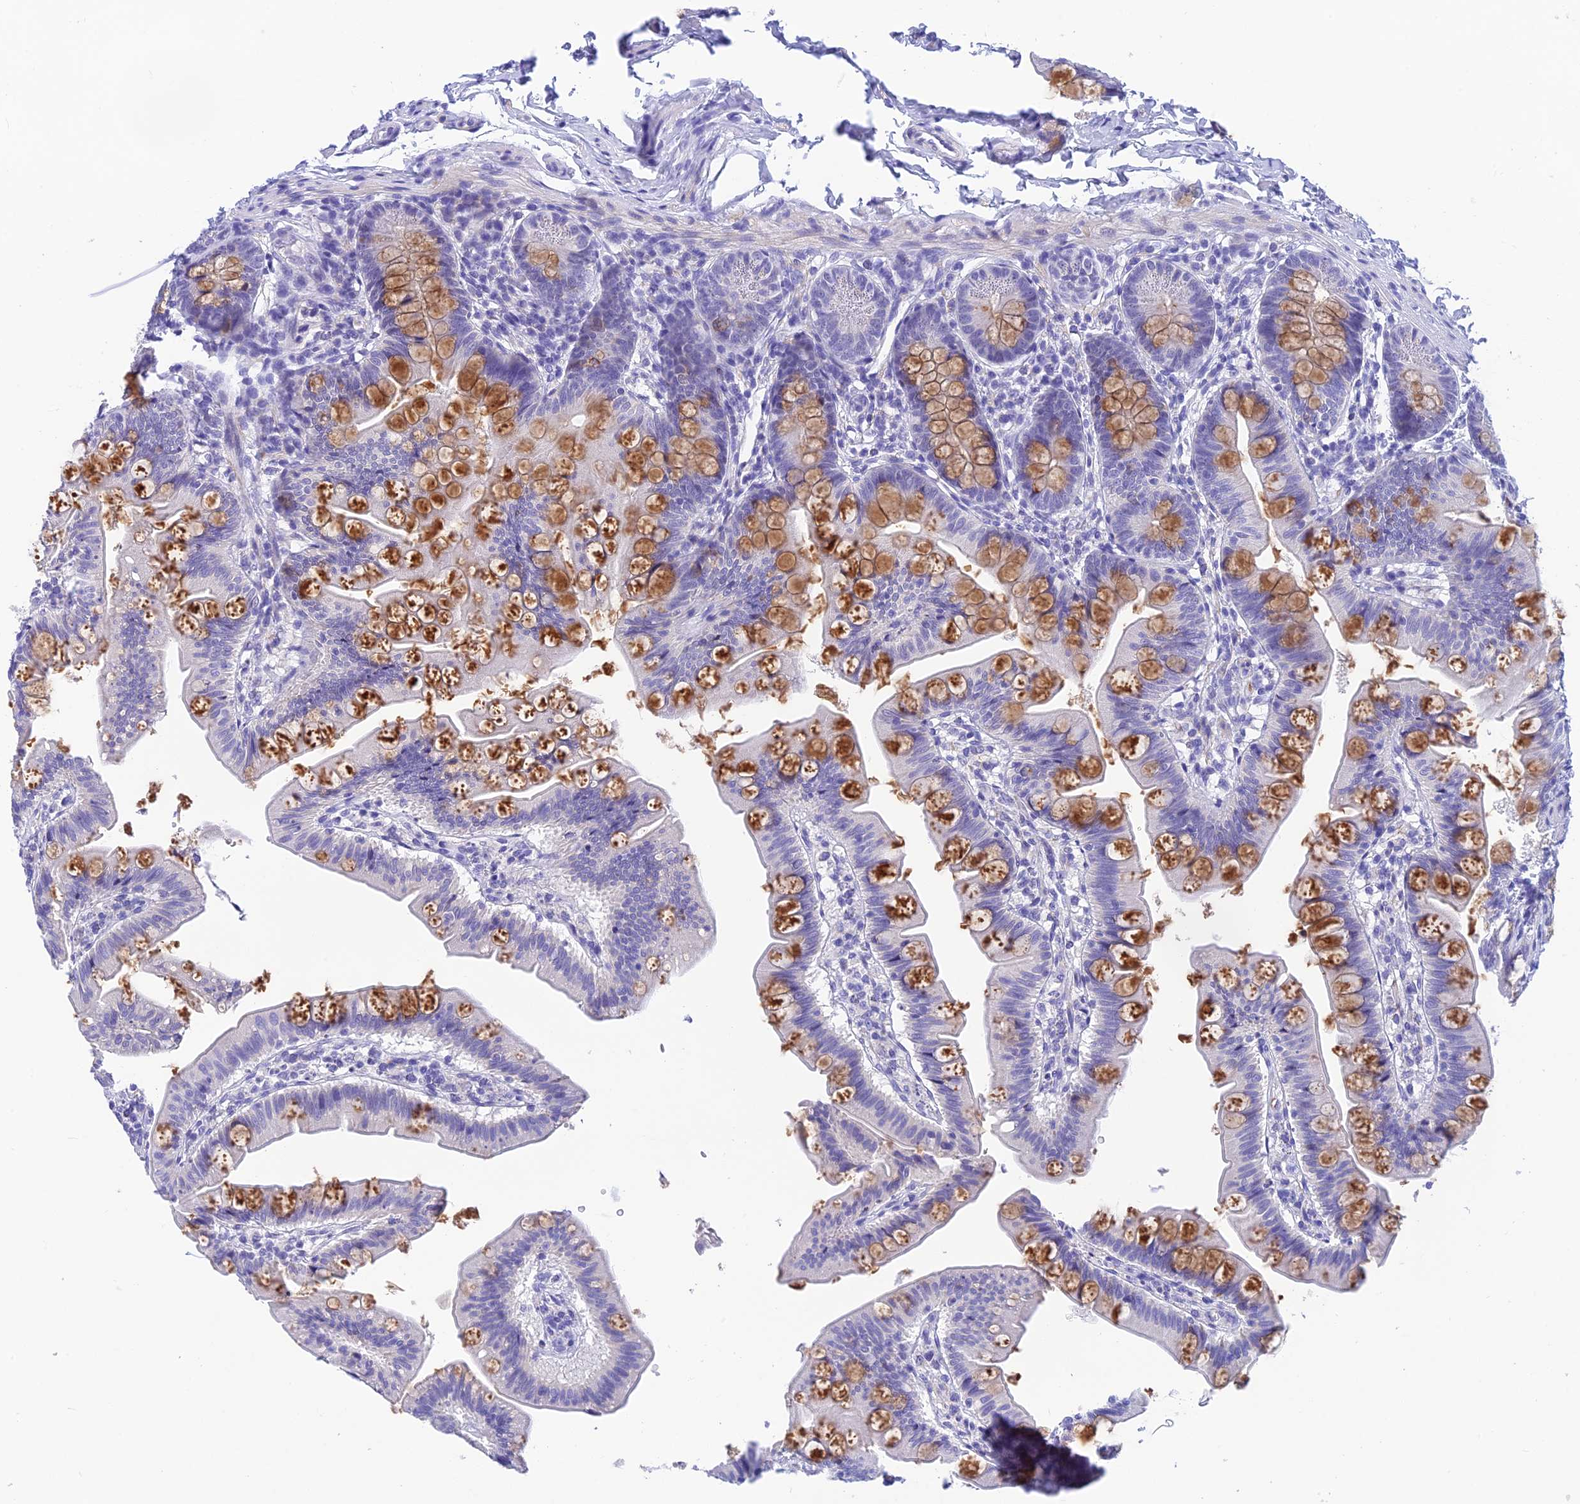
{"staining": {"intensity": "strong", "quantity": "25%-75%", "location": "cytoplasmic/membranous"}, "tissue": "small intestine", "cell_type": "Glandular cells", "image_type": "normal", "snomed": [{"axis": "morphology", "description": "Normal tissue, NOS"}, {"axis": "topography", "description": "Small intestine"}], "caption": "A high amount of strong cytoplasmic/membranous expression is seen in approximately 25%-75% of glandular cells in normal small intestine. (DAB = brown stain, brightfield microscopy at high magnification).", "gene": "KDELR3", "patient": {"sex": "male", "age": 7}}